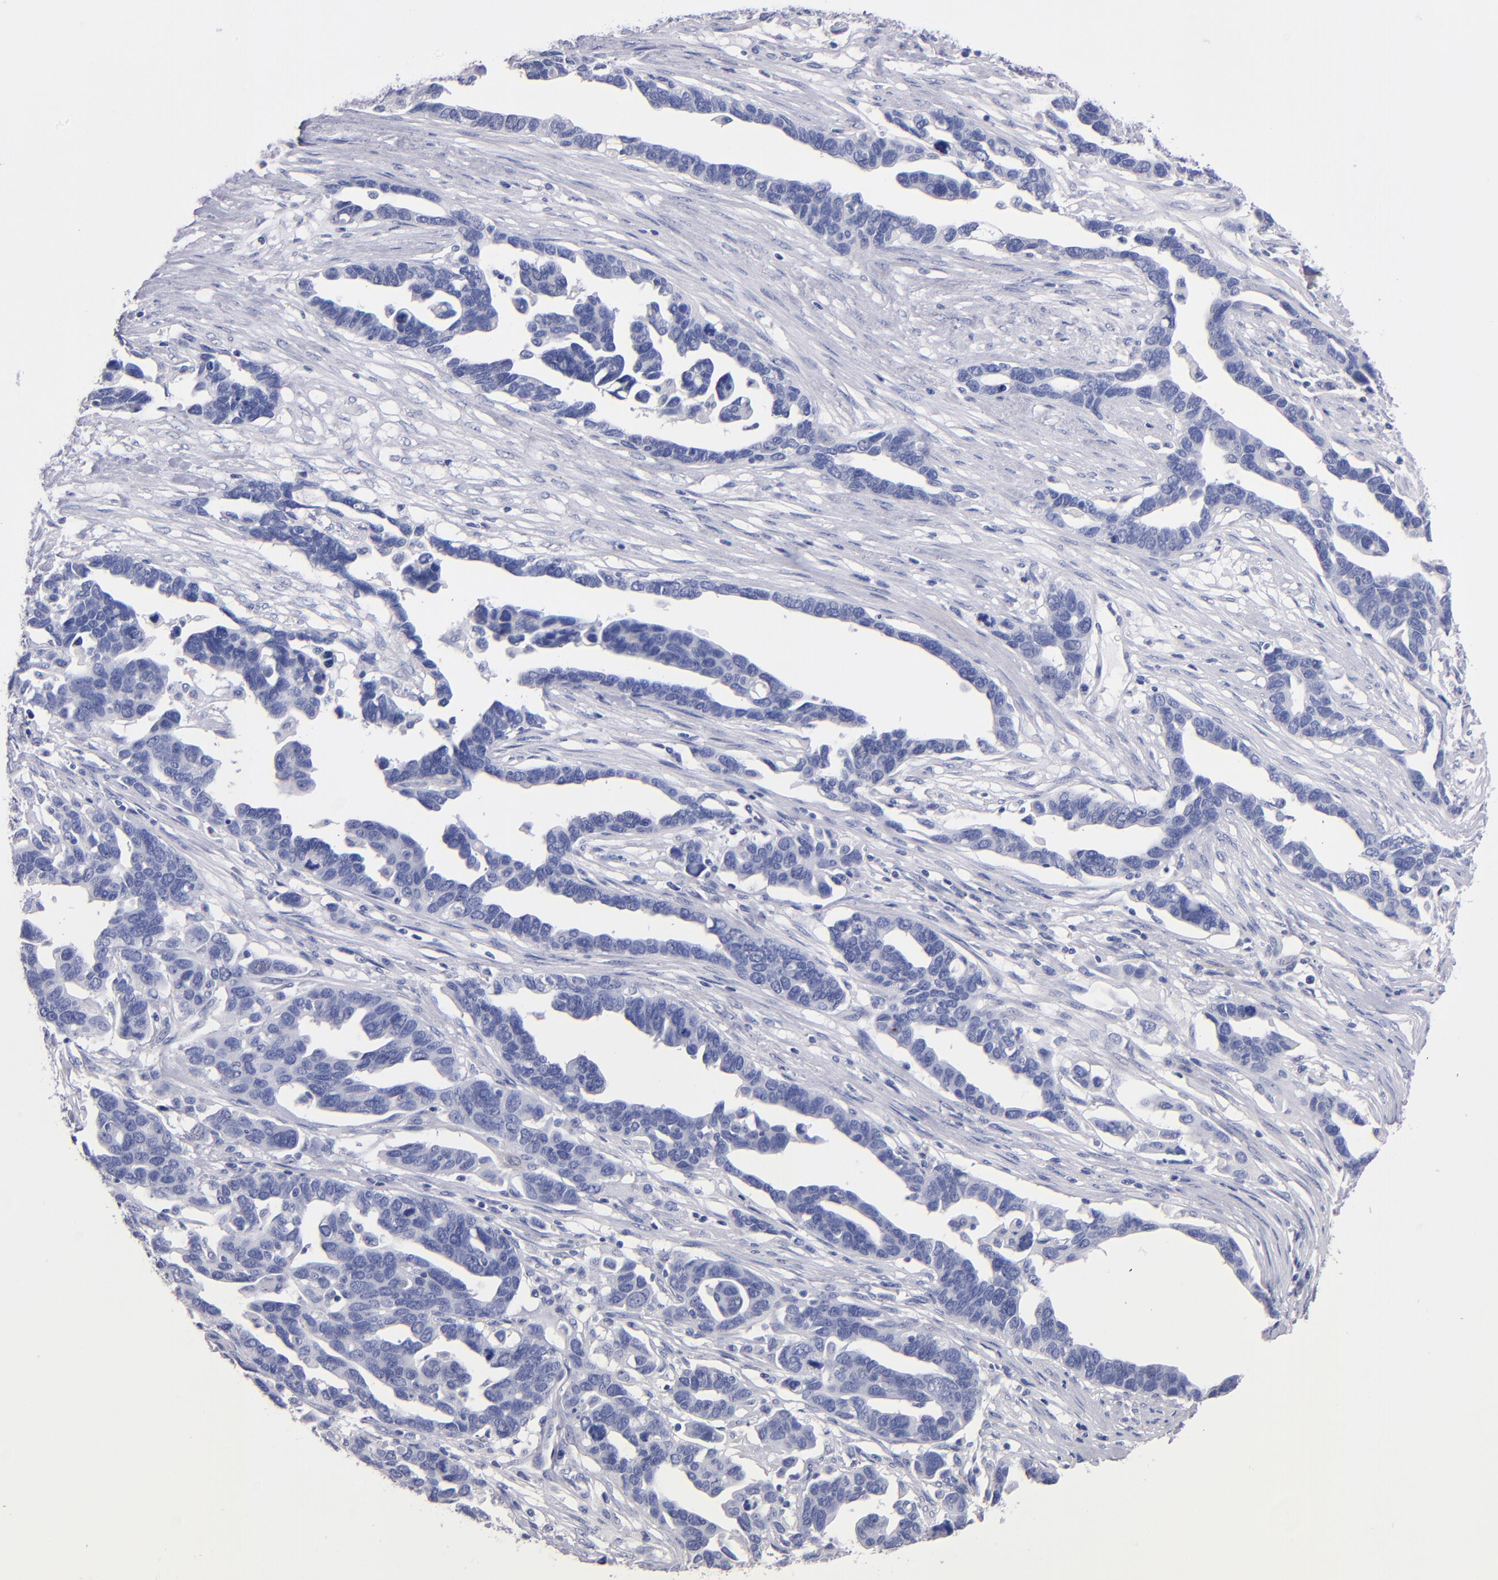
{"staining": {"intensity": "negative", "quantity": "none", "location": "none"}, "tissue": "ovarian cancer", "cell_type": "Tumor cells", "image_type": "cancer", "snomed": [{"axis": "morphology", "description": "Cystadenocarcinoma, serous, NOS"}, {"axis": "topography", "description": "Ovary"}], "caption": "This is an immunohistochemistry histopathology image of serous cystadenocarcinoma (ovarian). There is no expression in tumor cells.", "gene": "KIT", "patient": {"sex": "female", "age": 54}}